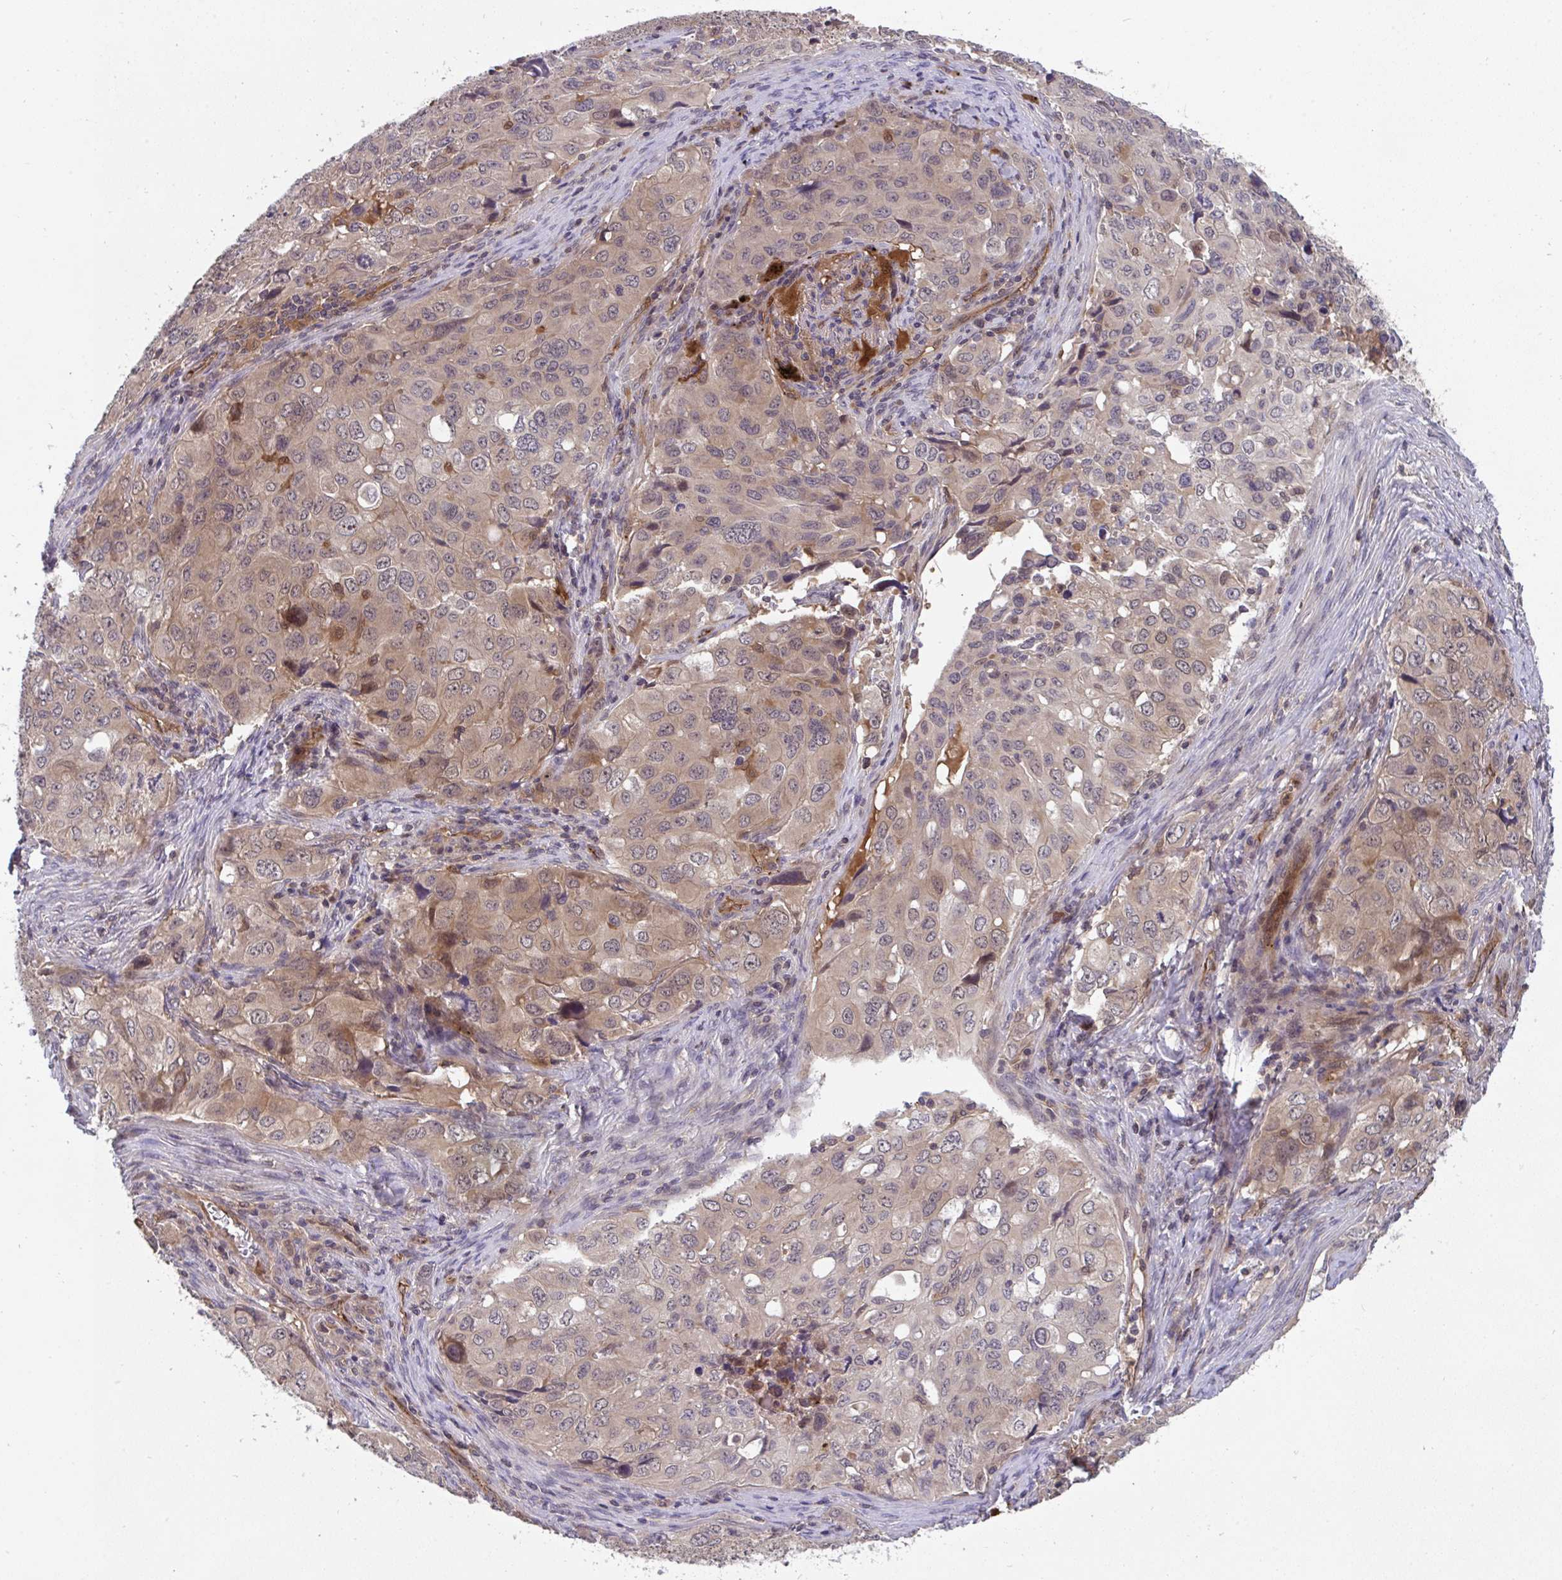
{"staining": {"intensity": "weak", "quantity": ">75%", "location": "cytoplasmic/membranous,nuclear"}, "tissue": "lung cancer", "cell_type": "Tumor cells", "image_type": "cancer", "snomed": [{"axis": "morphology", "description": "Adenocarcinoma, NOS"}, {"axis": "morphology", "description": "Adenocarcinoma, metastatic, NOS"}, {"axis": "topography", "description": "Lymph node"}, {"axis": "topography", "description": "Lung"}], "caption": "Protein analysis of adenocarcinoma (lung) tissue demonstrates weak cytoplasmic/membranous and nuclear staining in about >75% of tumor cells. The protein is shown in brown color, while the nuclei are stained blue.", "gene": "TIGAR", "patient": {"sex": "female", "age": 42}}